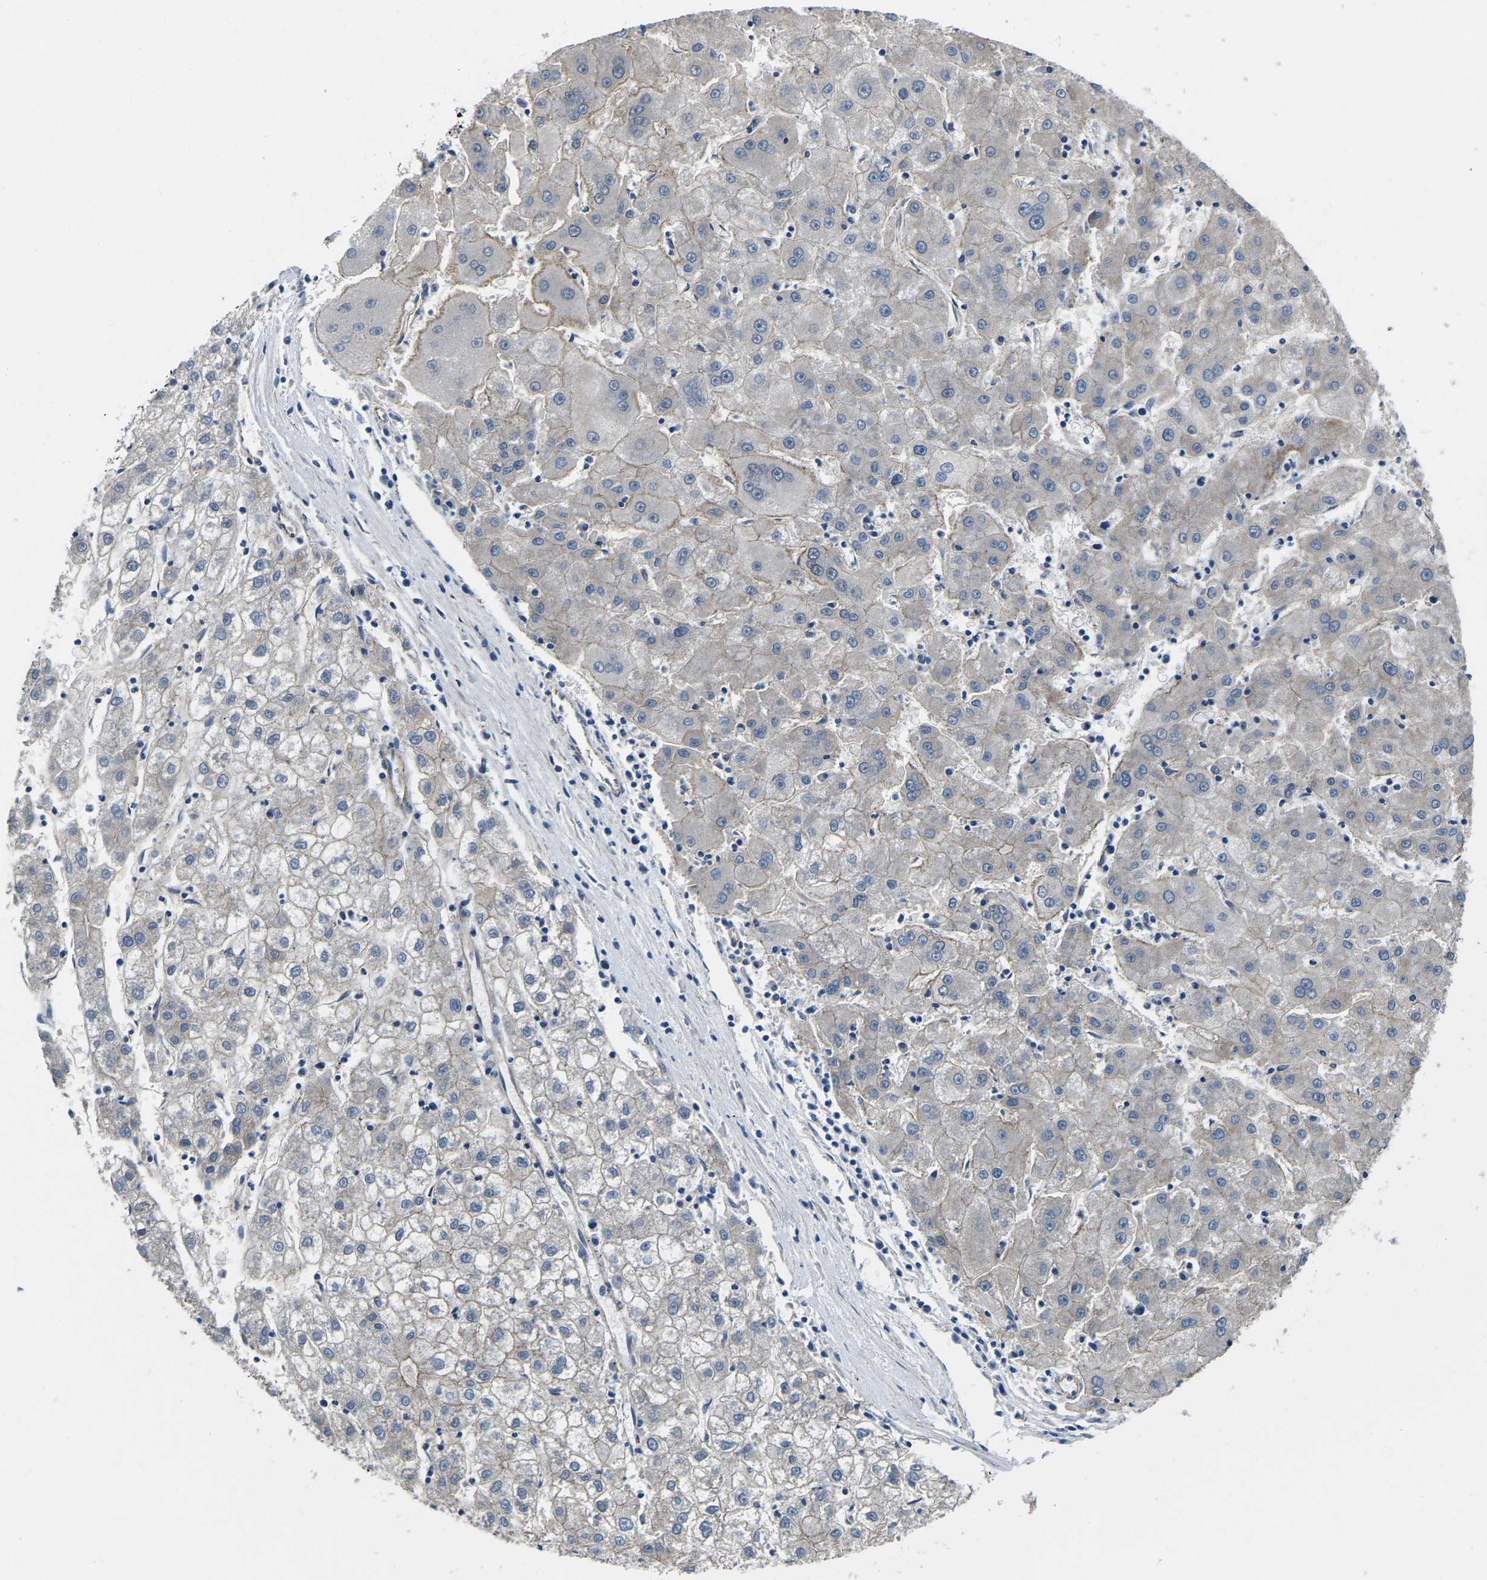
{"staining": {"intensity": "negative", "quantity": "none", "location": "none"}, "tissue": "liver cancer", "cell_type": "Tumor cells", "image_type": "cancer", "snomed": [{"axis": "morphology", "description": "Carcinoma, Hepatocellular, NOS"}, {"axis": "topography", "description": "Liver"}], "caption": "Micrograph shows no protein expression in tumor cells of liver cancer tissue.", "gene": "CTNND1", "patient": {"sex": "male", "age": 72}}